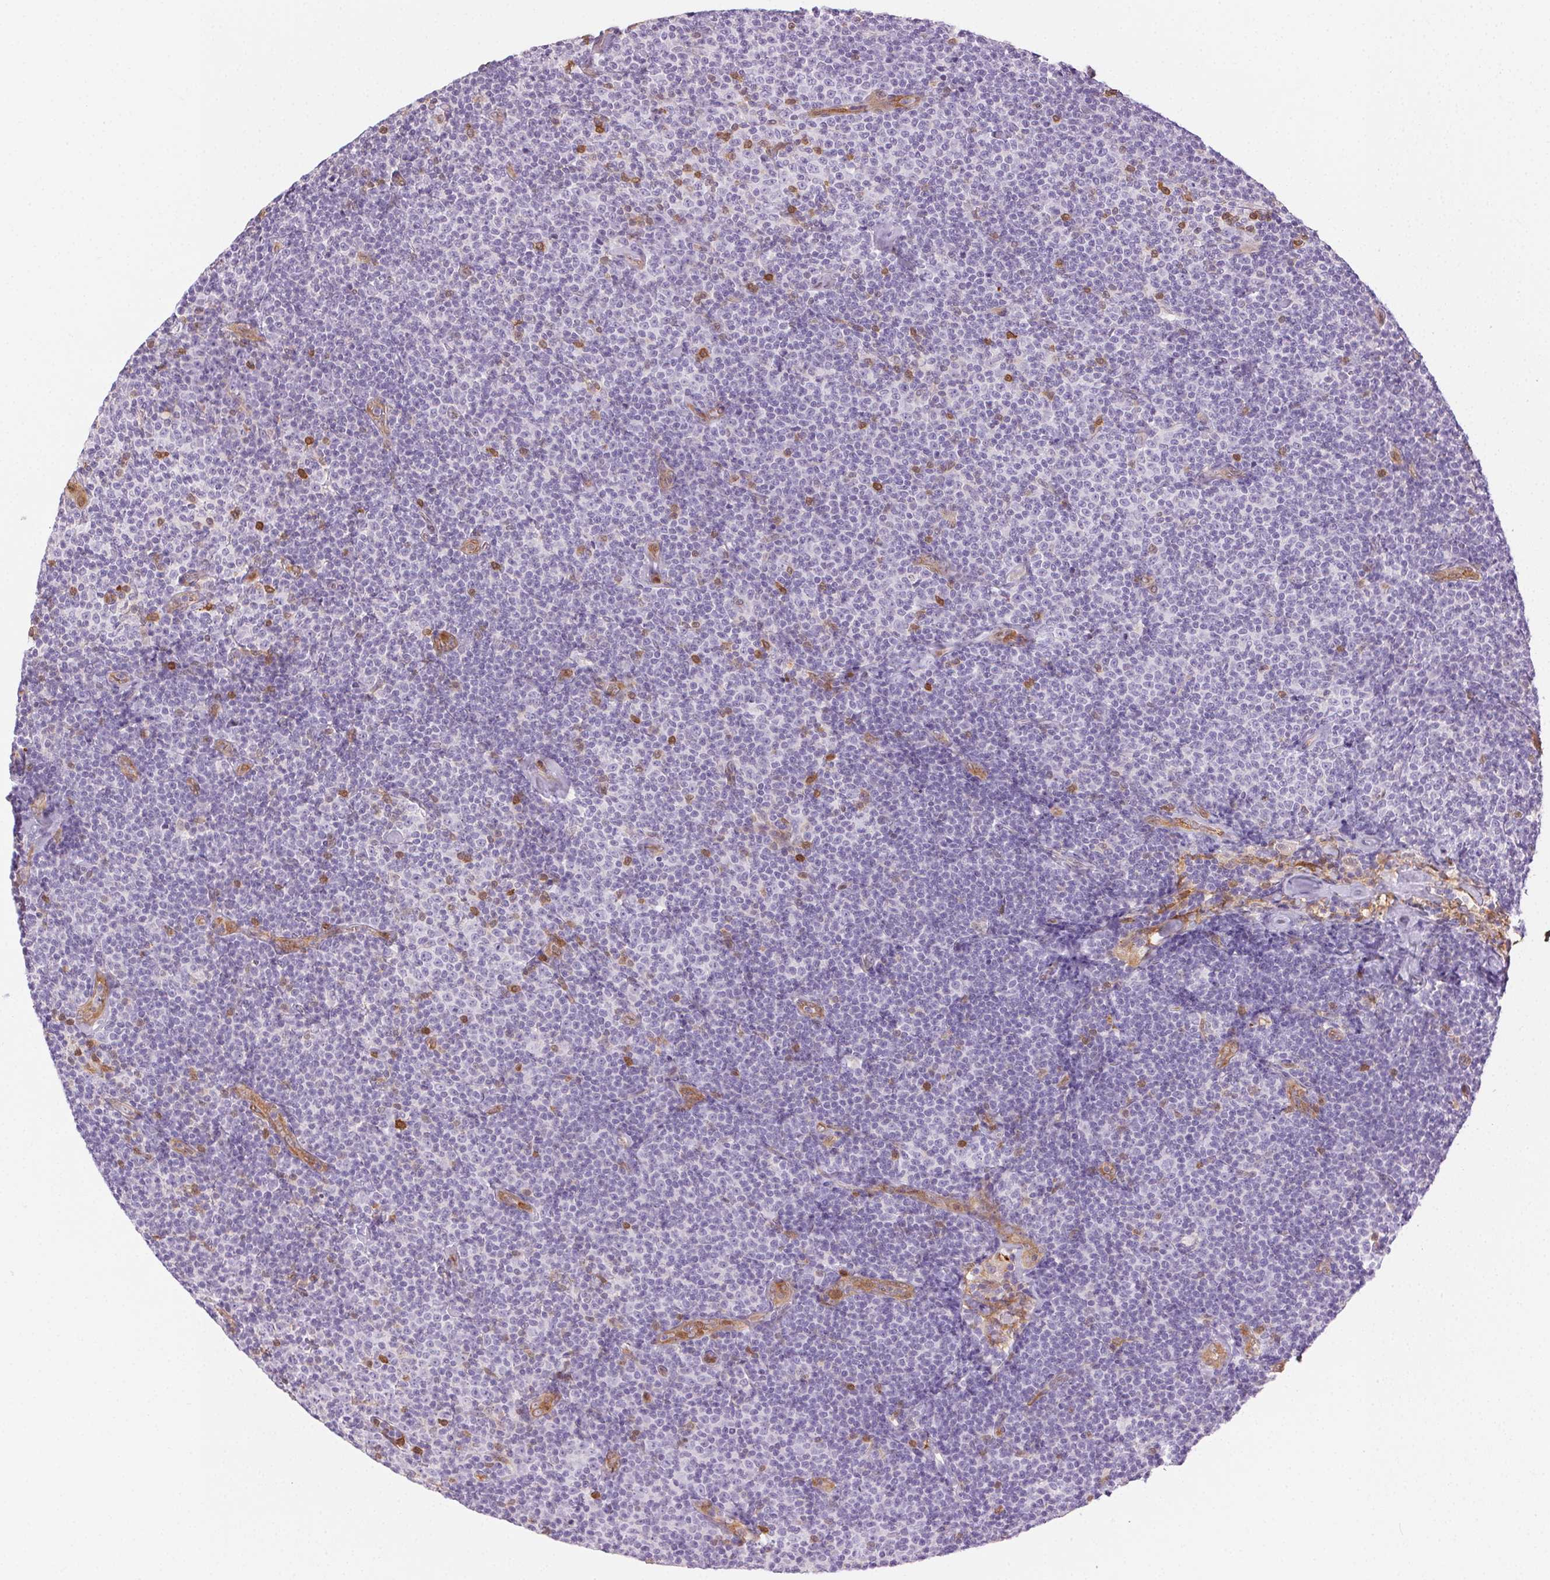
{"staining": {"intensity": "negative", "quantity": "none", "location": "none"}, "tissue": "lymphoma", "cell_type": "Tumor cells", "image_type": "cancer", "snomed": [{"axis": "morphology", "description": "Malignant lymphoma, non-Hodgkin's type, Low grade"}, {"axis": "topography", "description": "Lymph node"}], "caption": "Immunohistochemistry (IHC) histopathology image of neoplastic tissue: human low-grade malignant lymphoma, non-Hodgkin's type stained with DAB demonstrates no significant protein positivity in tumor cells.", "gene": "TMEM45A", "patient": {"sex": "male", "age": 81}}